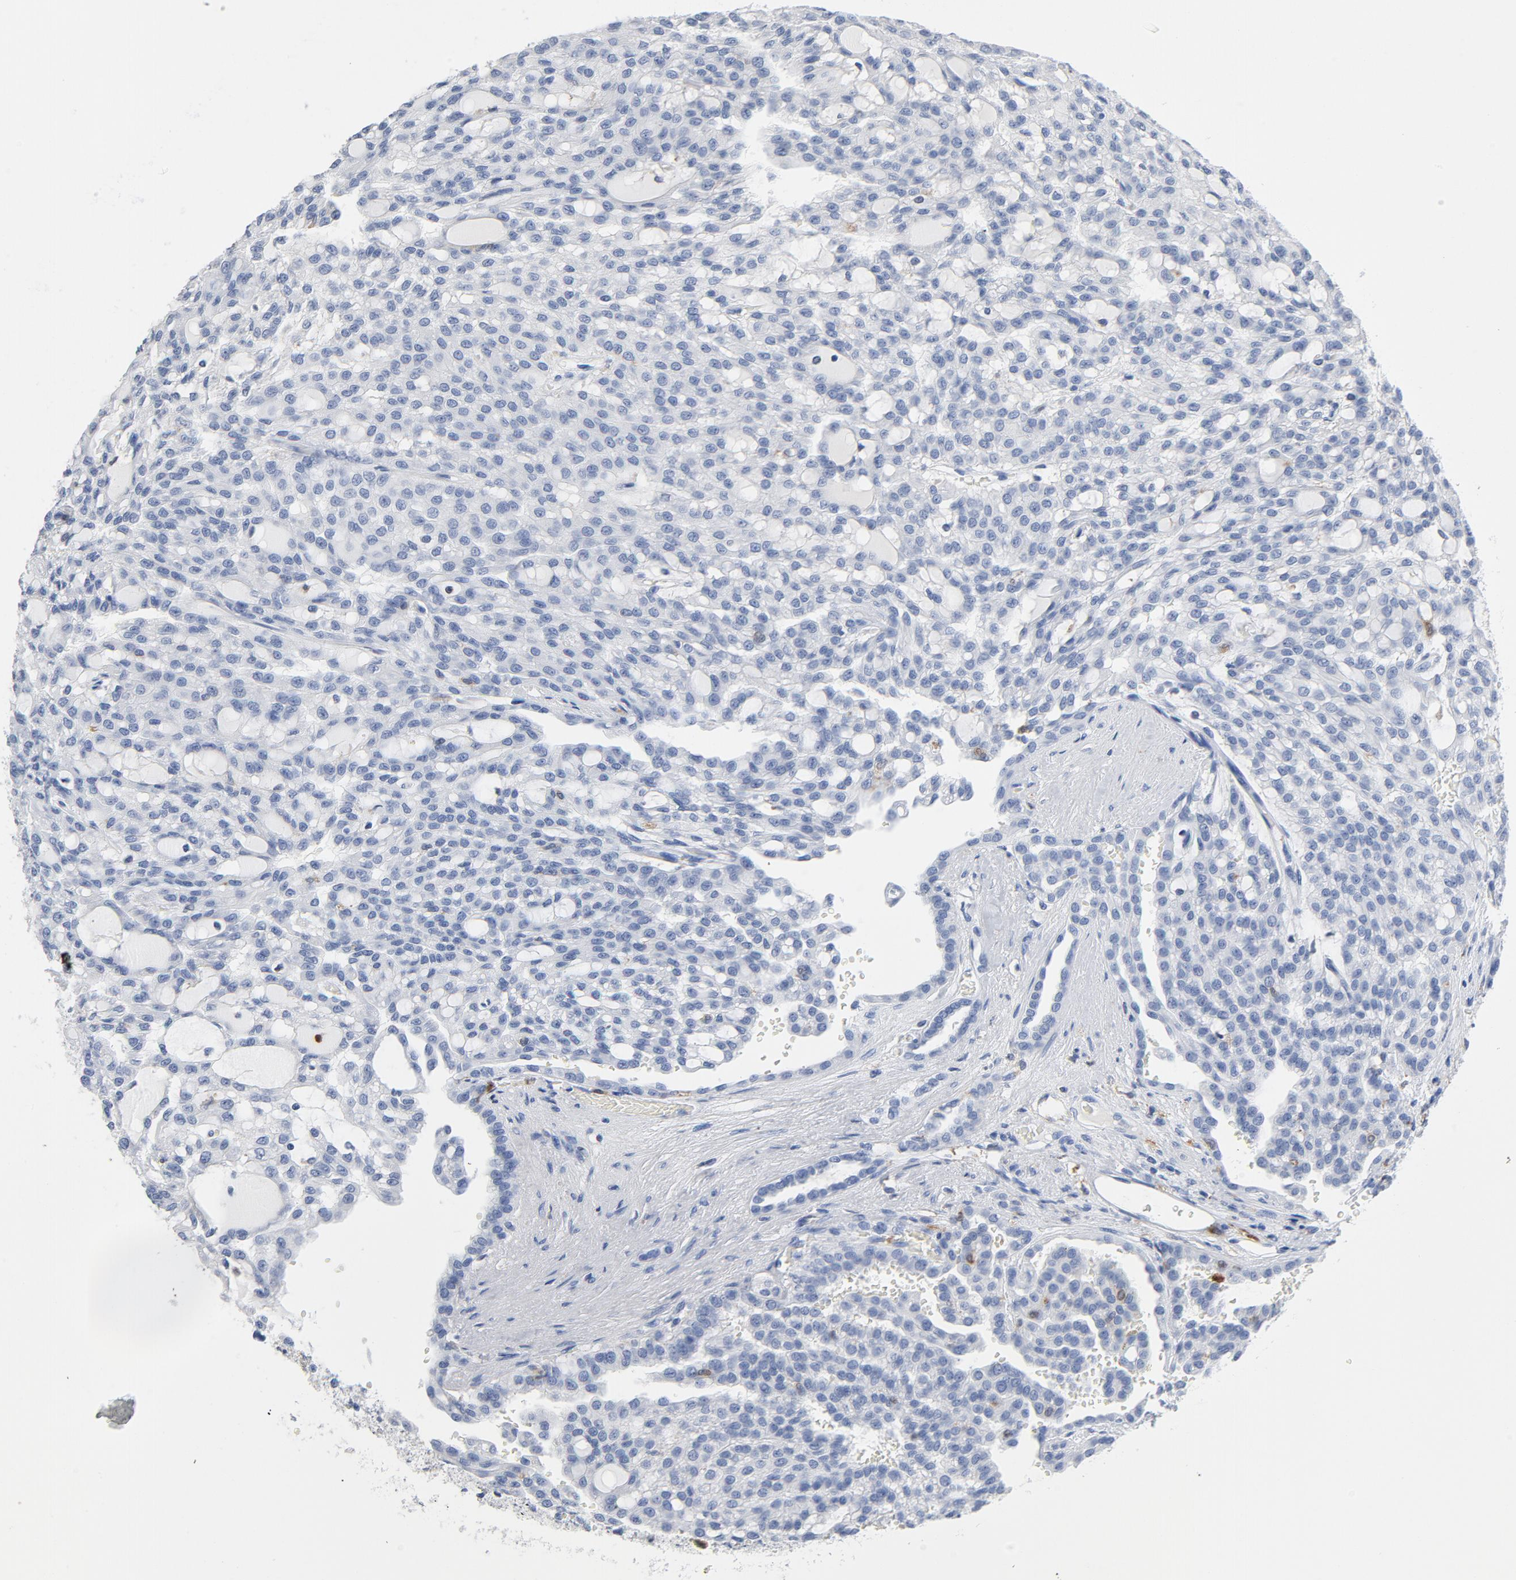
{"staining": {"intensity": "negative", "quantity": "none", "location": "none"}, "tissue": "renal cancer", "cell_type": "Tumor cells", "image_type": "cancer", "snomed": [{"axis": "morphology", "description": "Adenocarcinoma, NOS"}, {"axis": "topography", "description": "Kidney"}], "caption": "An image of renal cancer (adenocarcinoma) stained for a protein shows no brown staining in tumor cells.", "gene": "NCF1", "patient": {"sex": "male", "age": 63}}